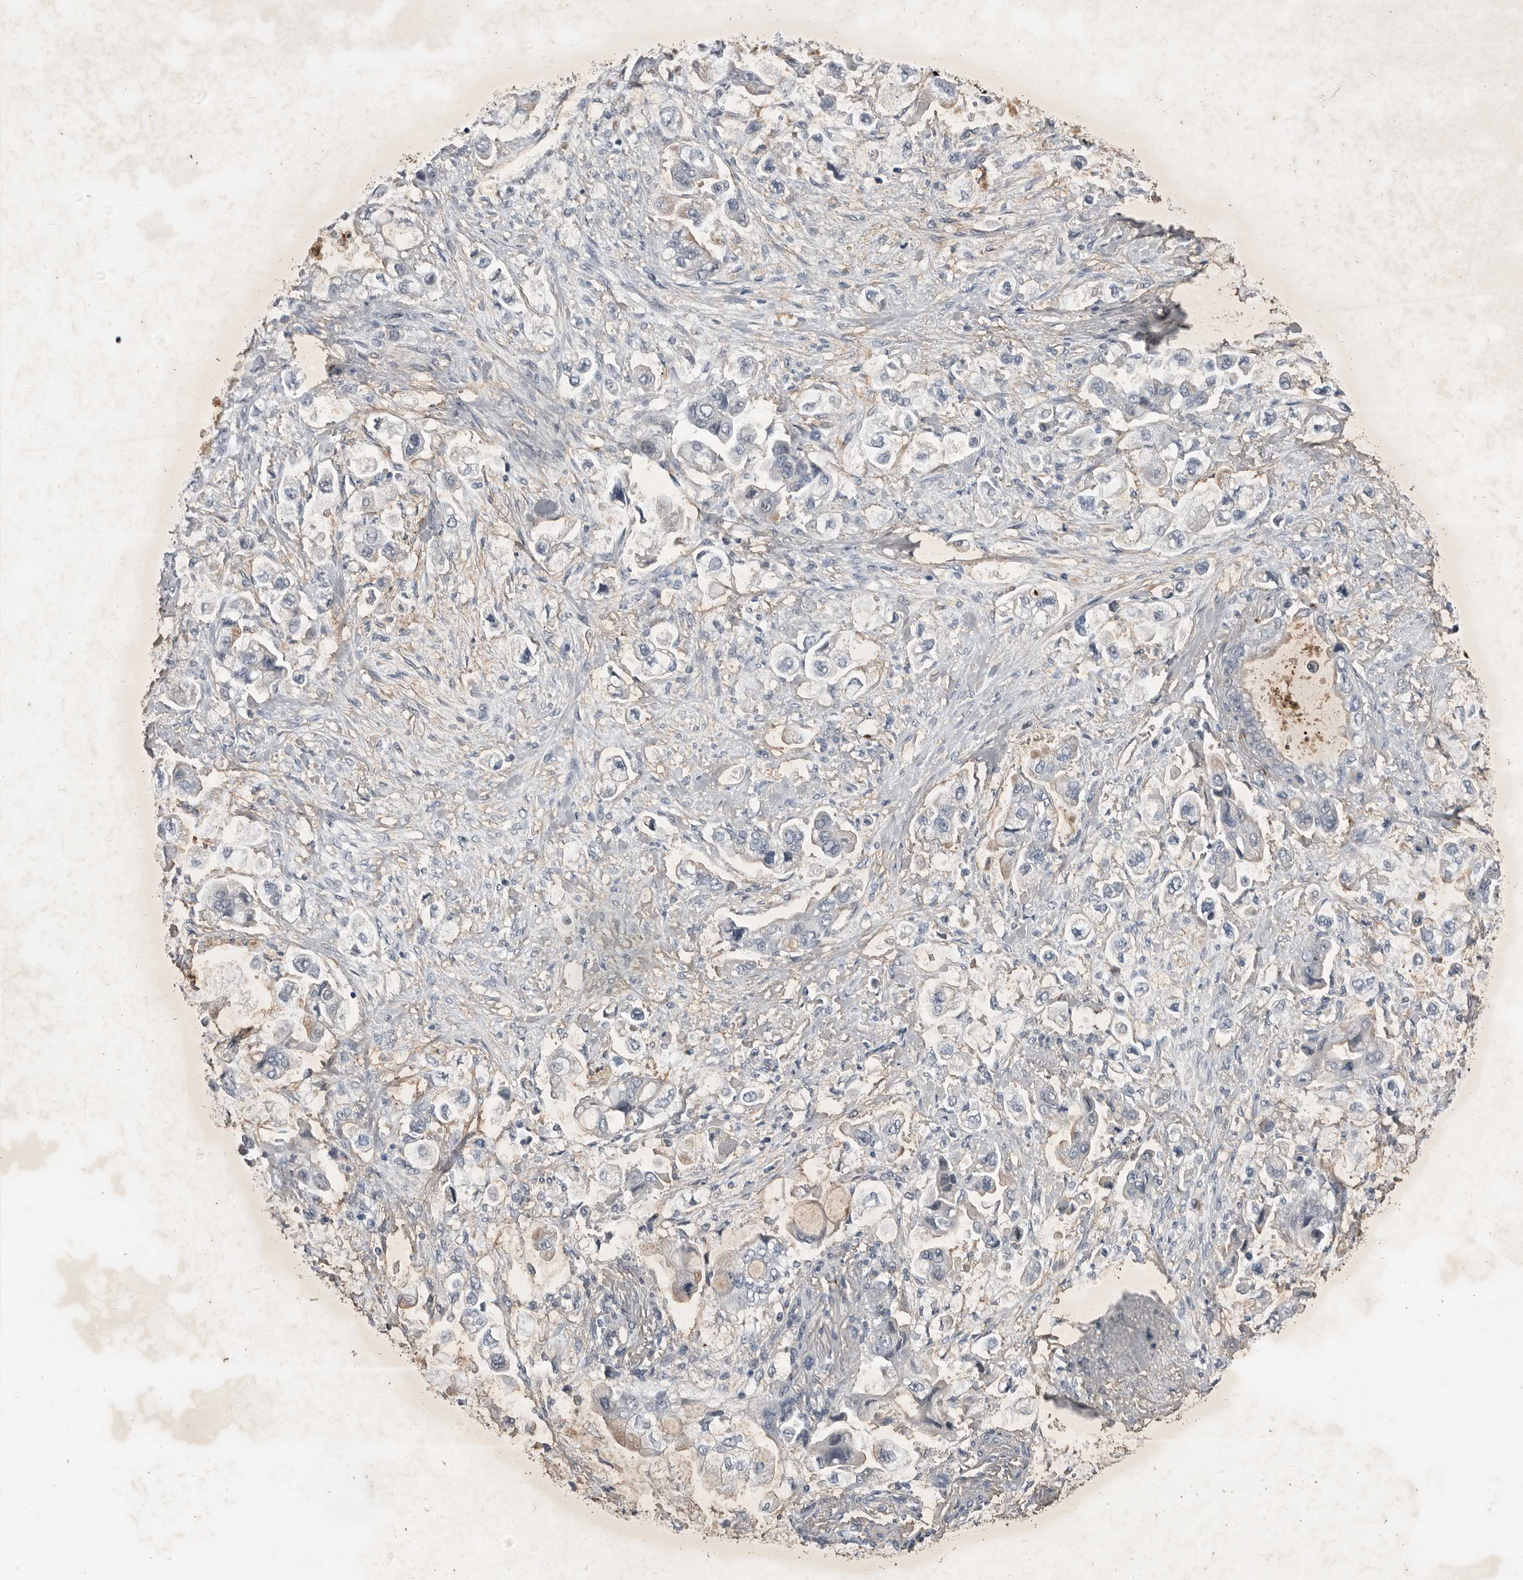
{"staining": {"intensity": "negative", "quantity": "none", "location": "none"}, "tissue": "stomach cancer", "cell_type": "Tumor cells", "image_type": "cancer", "snomed": [{"axis": "morphology", "description": "Adenocarcinoma, NOS"}, {"axis": "topography", "description": "Stomach"}], "caption": "Tumor cells are negative for brown protein staining in adenocarcinoma (stomach).", "gene": "C1orf216", "patient": {"sex": "male", "age": 62}}